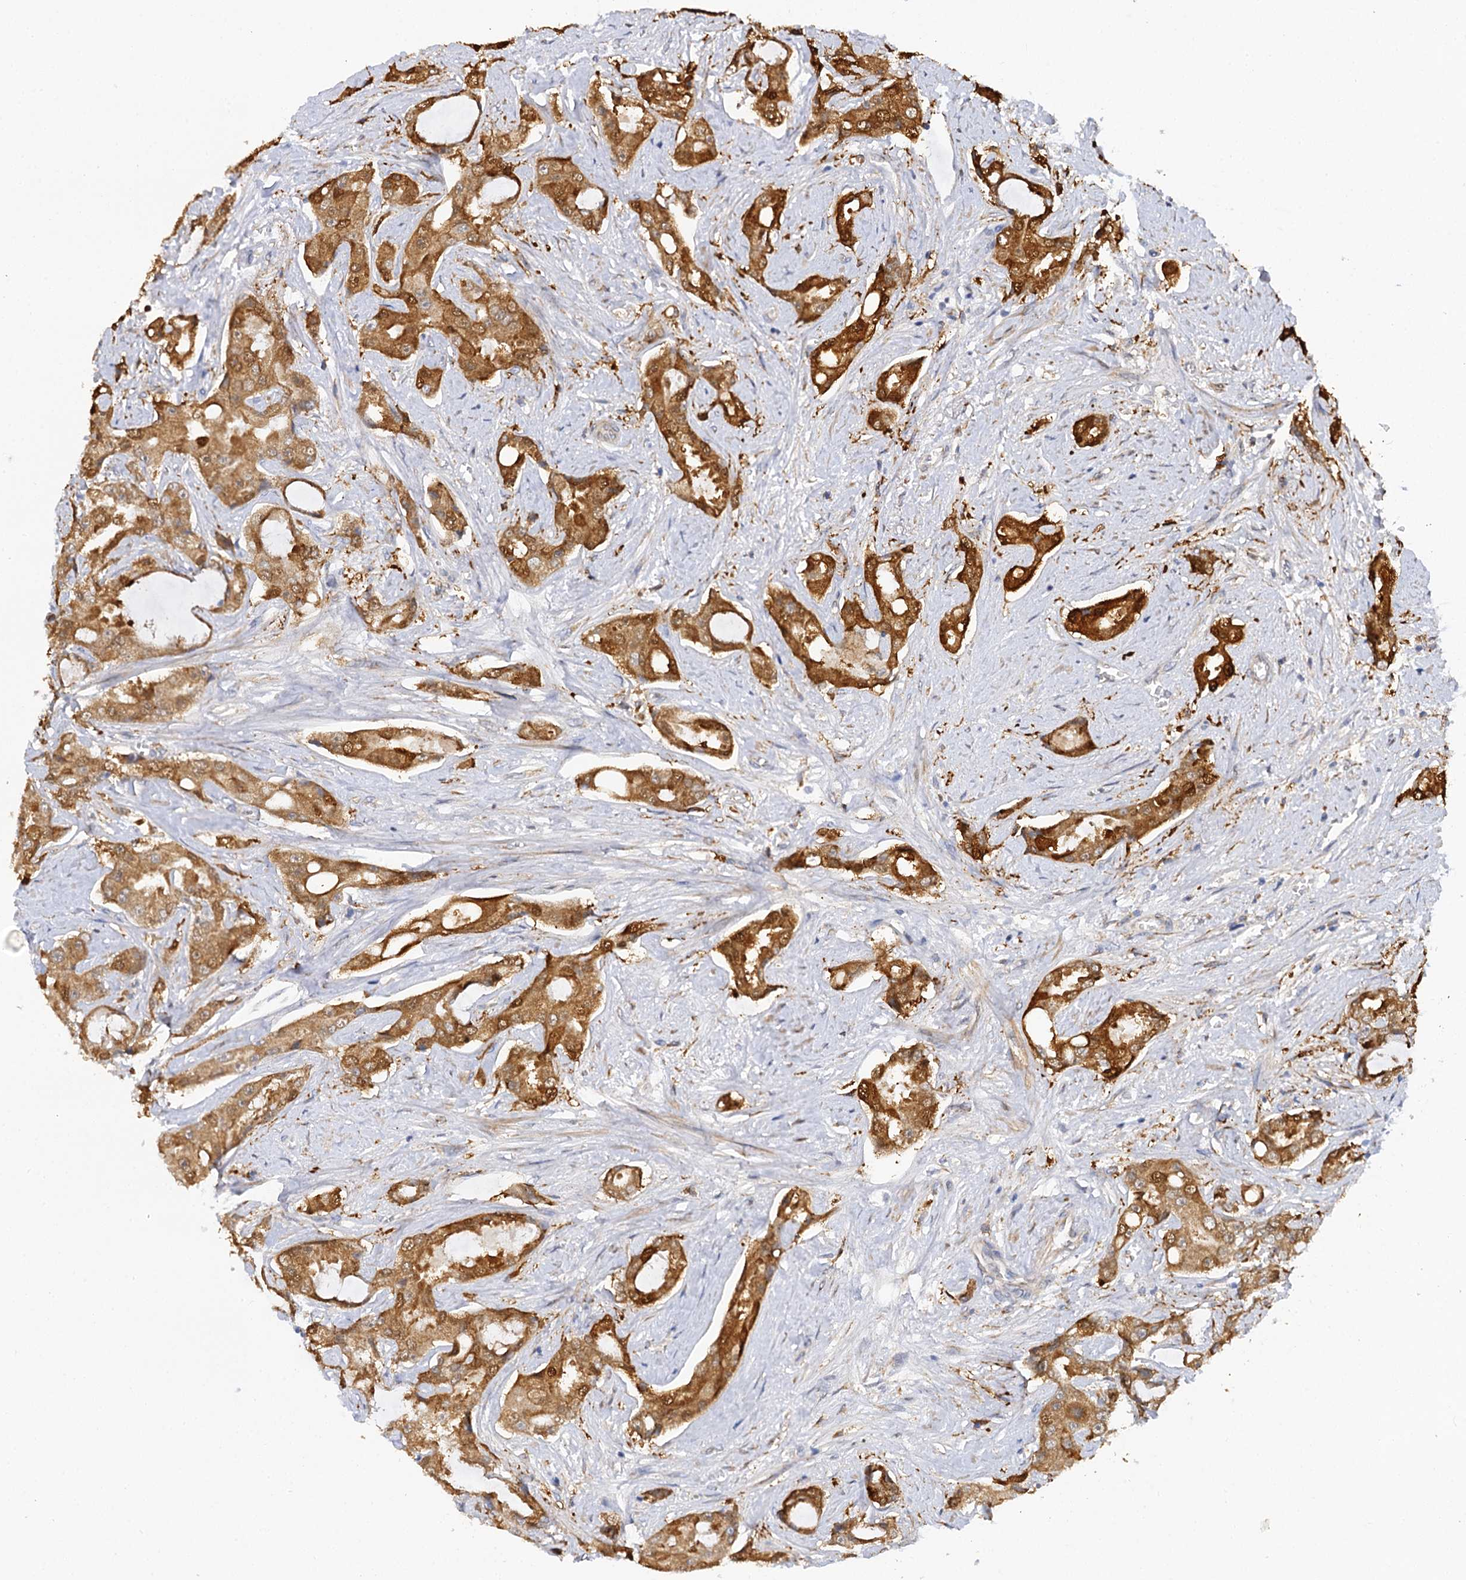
{"staining": {"intensity": "strong", "quantity": ">75%", "location": "cytoplasmic/membranous"}, "tissue": "prostate cancer", "cell_type": "Tumor cells", "image_type": "cancer", "snomed": [{"axis": "morphology", "description": "Adenocarcinoma, High grade"}, {"axis": "topography", "description": "Prostate"}], "caption": "Strong cytoplasmic/membranous positivity for a protein is appreciated in about >75% of tumor cells of prostate cancer (high-grade adenocarcinoma) using IHC.", "gene": "PPIP5K2", "patient": {"sex": "male", "age": 73}}